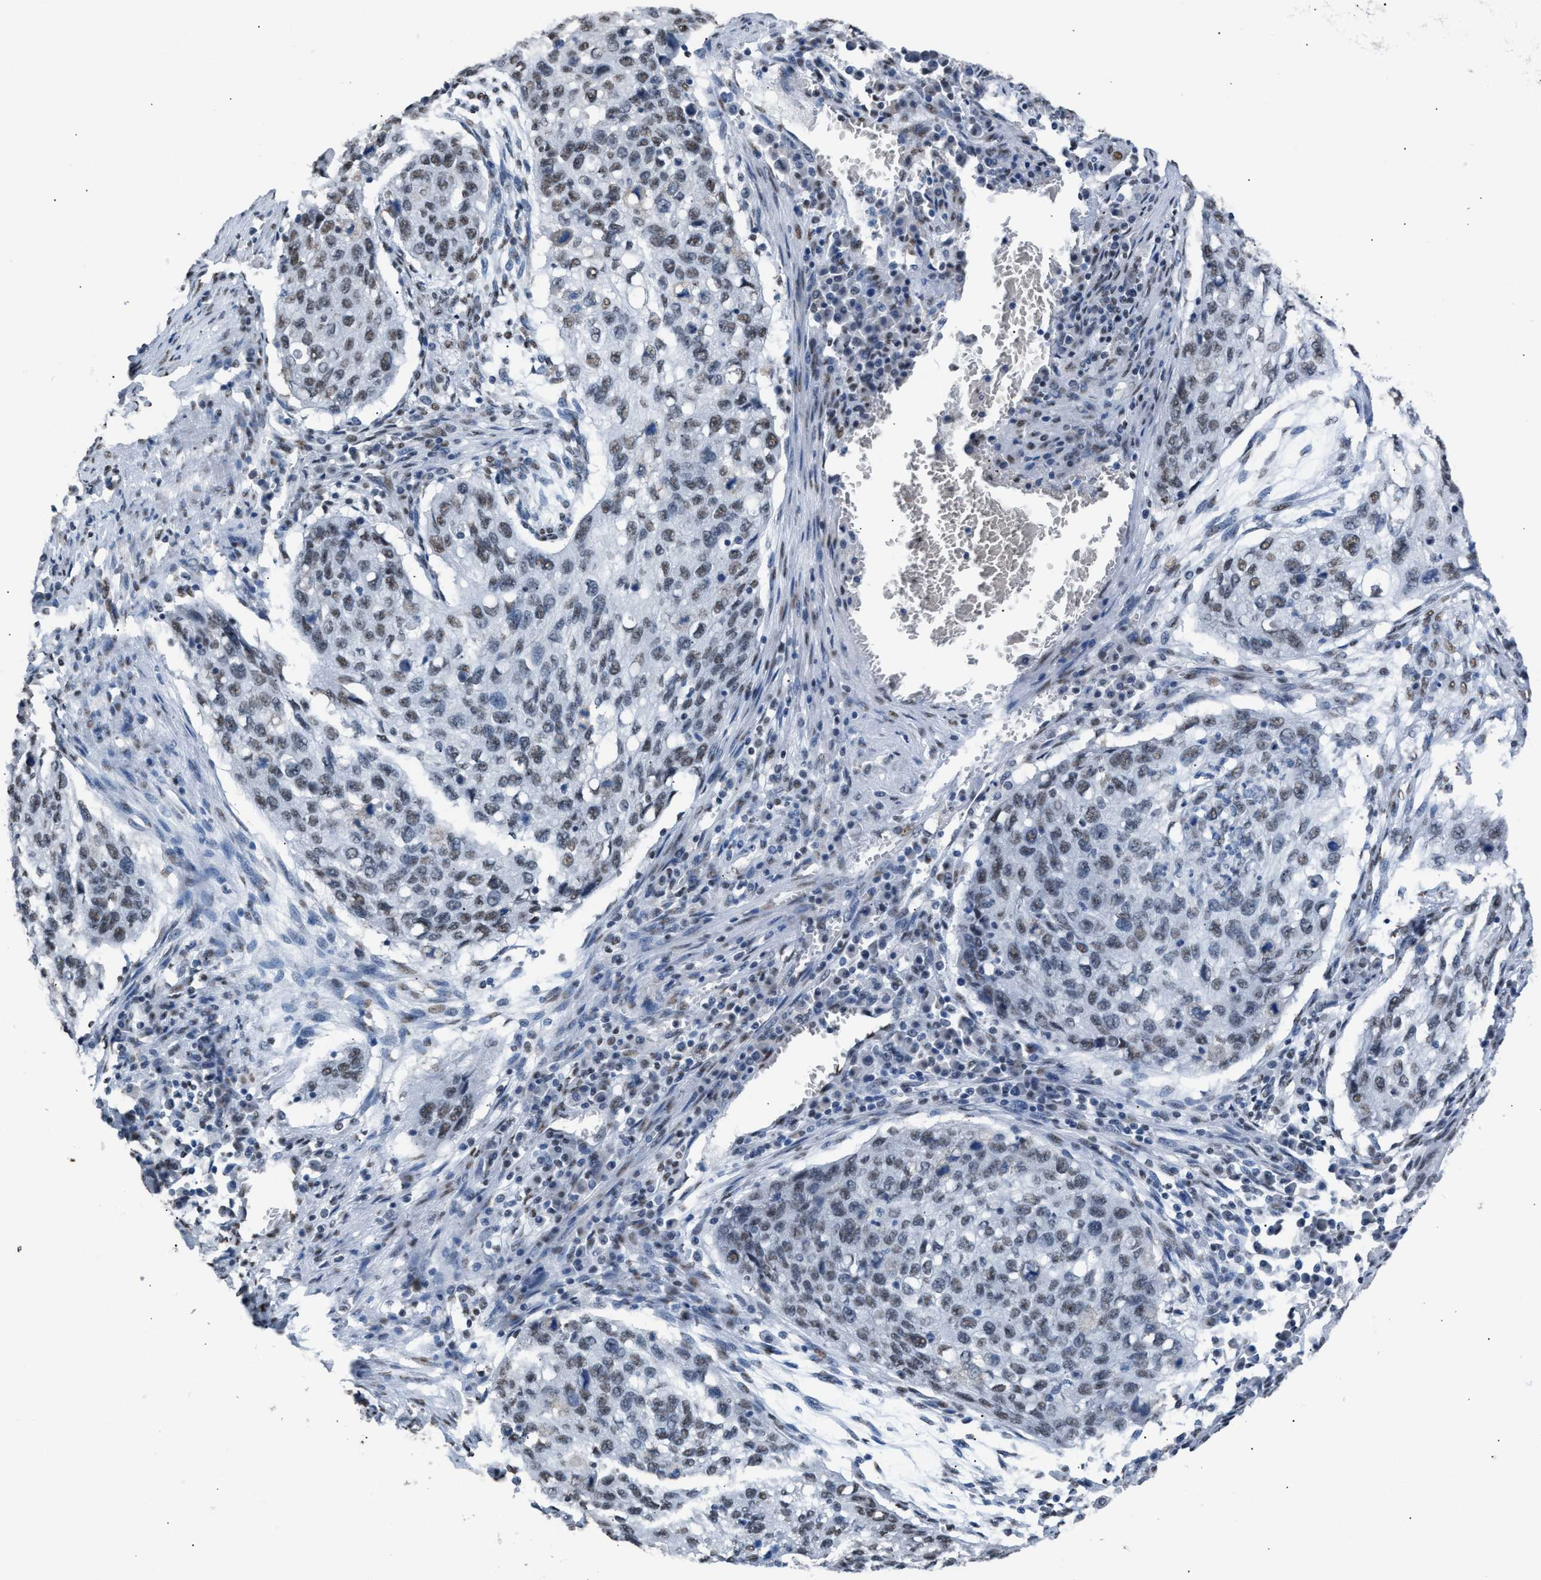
{"staining": {"intensity": "weak", "quantity": ">75%", "location": "nuclear"}, "tissue": "lung cancer", "cell_type": "Tumor cells", "image_type": "cancer", "snomed": [{"axis": "morphology", "description": "Squamous cell carcinoma, NOS"}, {"axis": "topography", "description": "Lung"}], "caption": "Human squamous cell carcinoma (lung) stained for a protein (brown) exhibits weak nuclear positive expression in about >75% of tumor cells.", "gene": "CCAR2", "patient": {"sex": "female", "age": 63}}